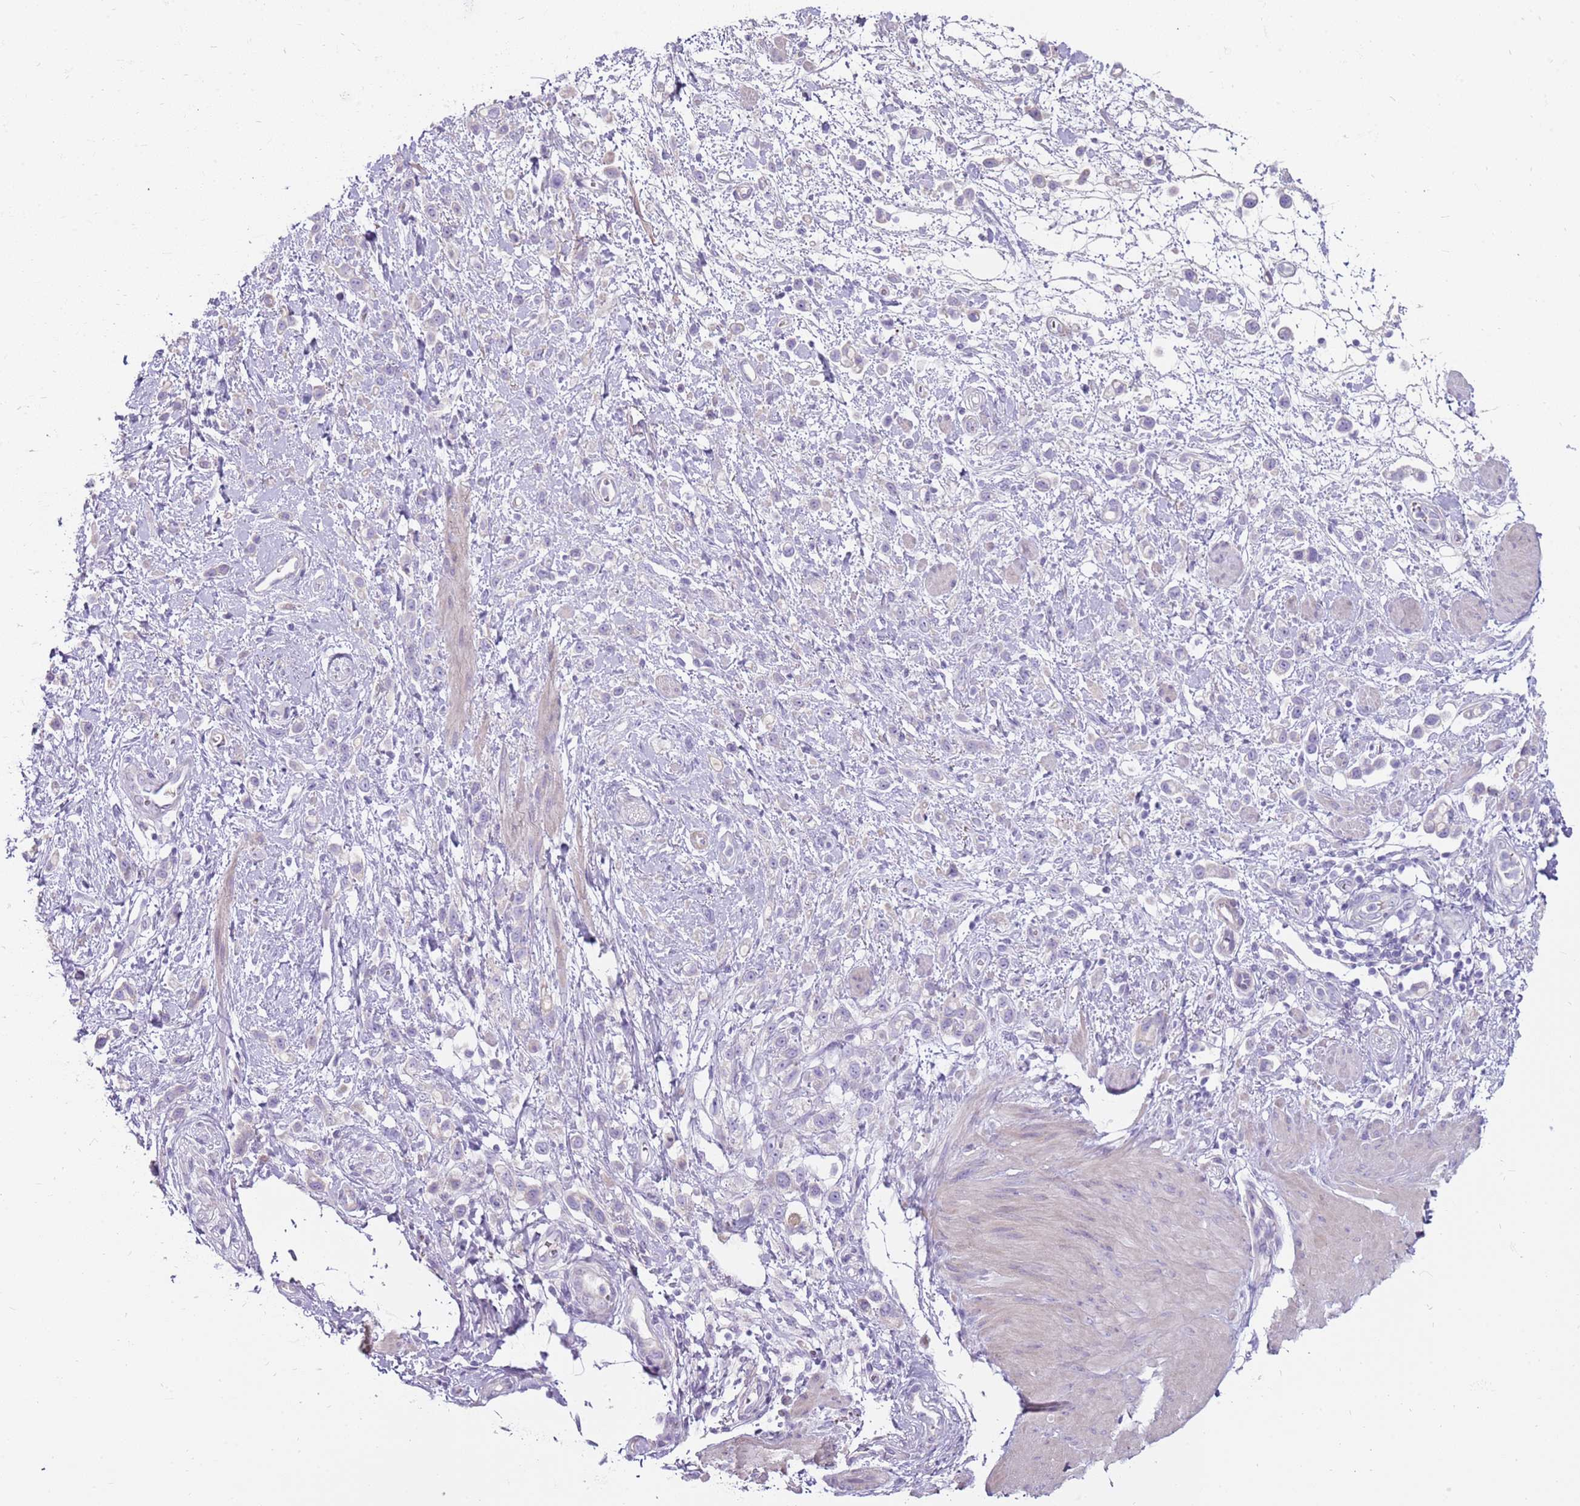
{"staining": {"intensity": "negative", "quantity": "none", "location": "none"}, "tissue": "stomach cancer", "cell_type": "Tumor cells", "image_type": "cancer", "snomed": [{"axis": "morphology", "description": "Adenocarcinoma, NOS"}, {"axis": "topography", "description": "Stomach"}], "caption": "IHC micrograph of neoplastic tissue: stomach cancer stained with DAB (3,3'-diaminobenzidine) demonstrates no significant protein staining in tumor cells. (Stains: DAB immunohistochemistry (IHC) with hematoxylin counter stain, Microscopy: brightfield microscopy at high magnification).", "gene": "MCUB", "patient": {"sex": "female", "age": 65}}